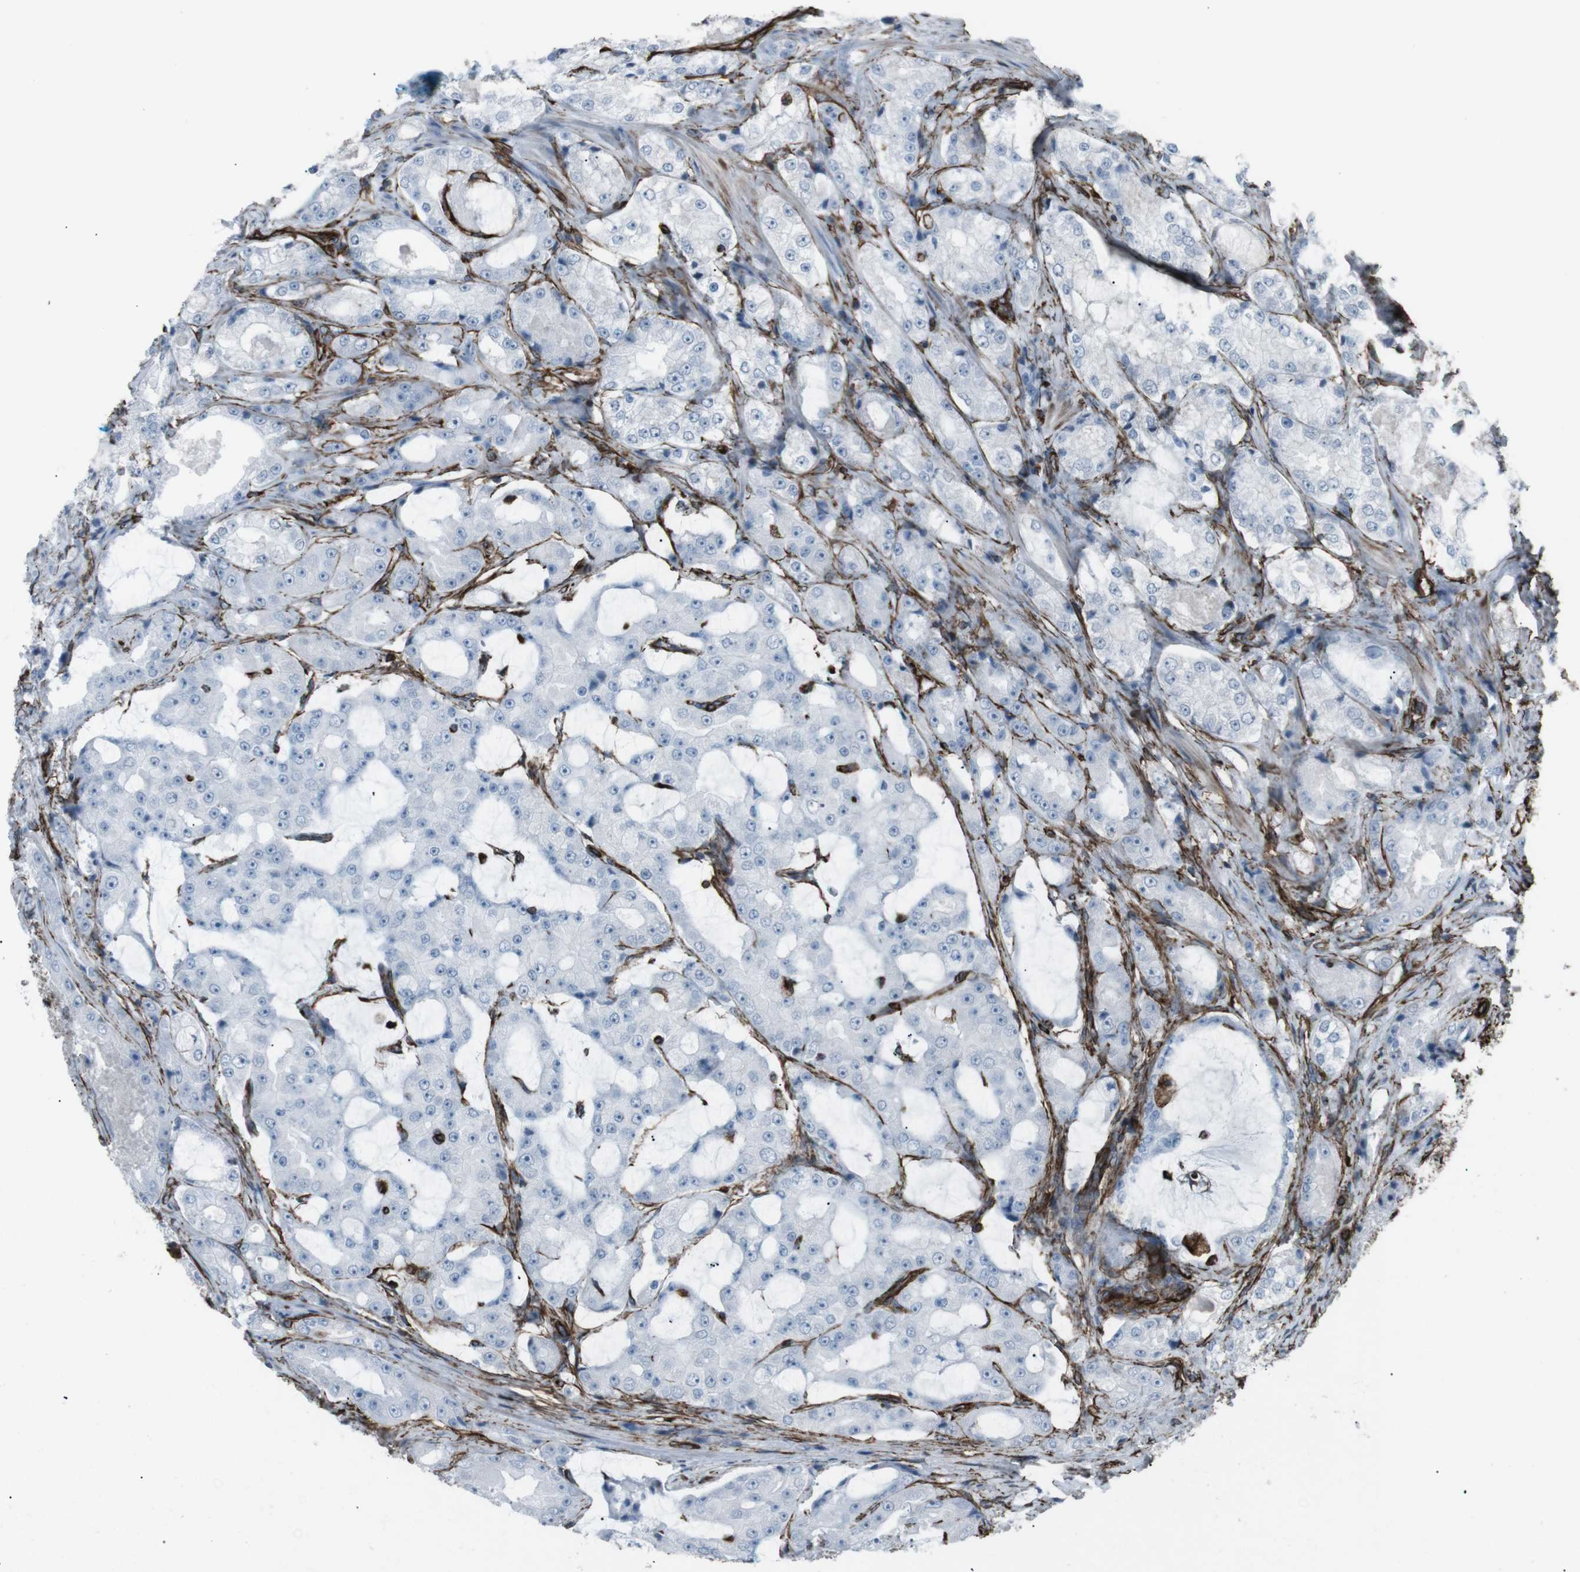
{"staining": {"intensity": "negative", "quantity": "none", "location": "none"}, "tissue": "prostate cancer", "cell_type": "Tumor cells", "image_type": "cancer", "snomed": [{"axis": "morphology", "description": "Adenocarcinoma, High grade"}, {"axis": "topography", "description": "Prostate"}], "caption": "IHC photomicrograph of neoplastic tissue: human prostate adenocarcinoma (high-grade) stained with DAB exhibits no significant protein expression in tumor cells.", "gene": "ZDHHC6", "patient": {"sex": "male", "age": 73}}